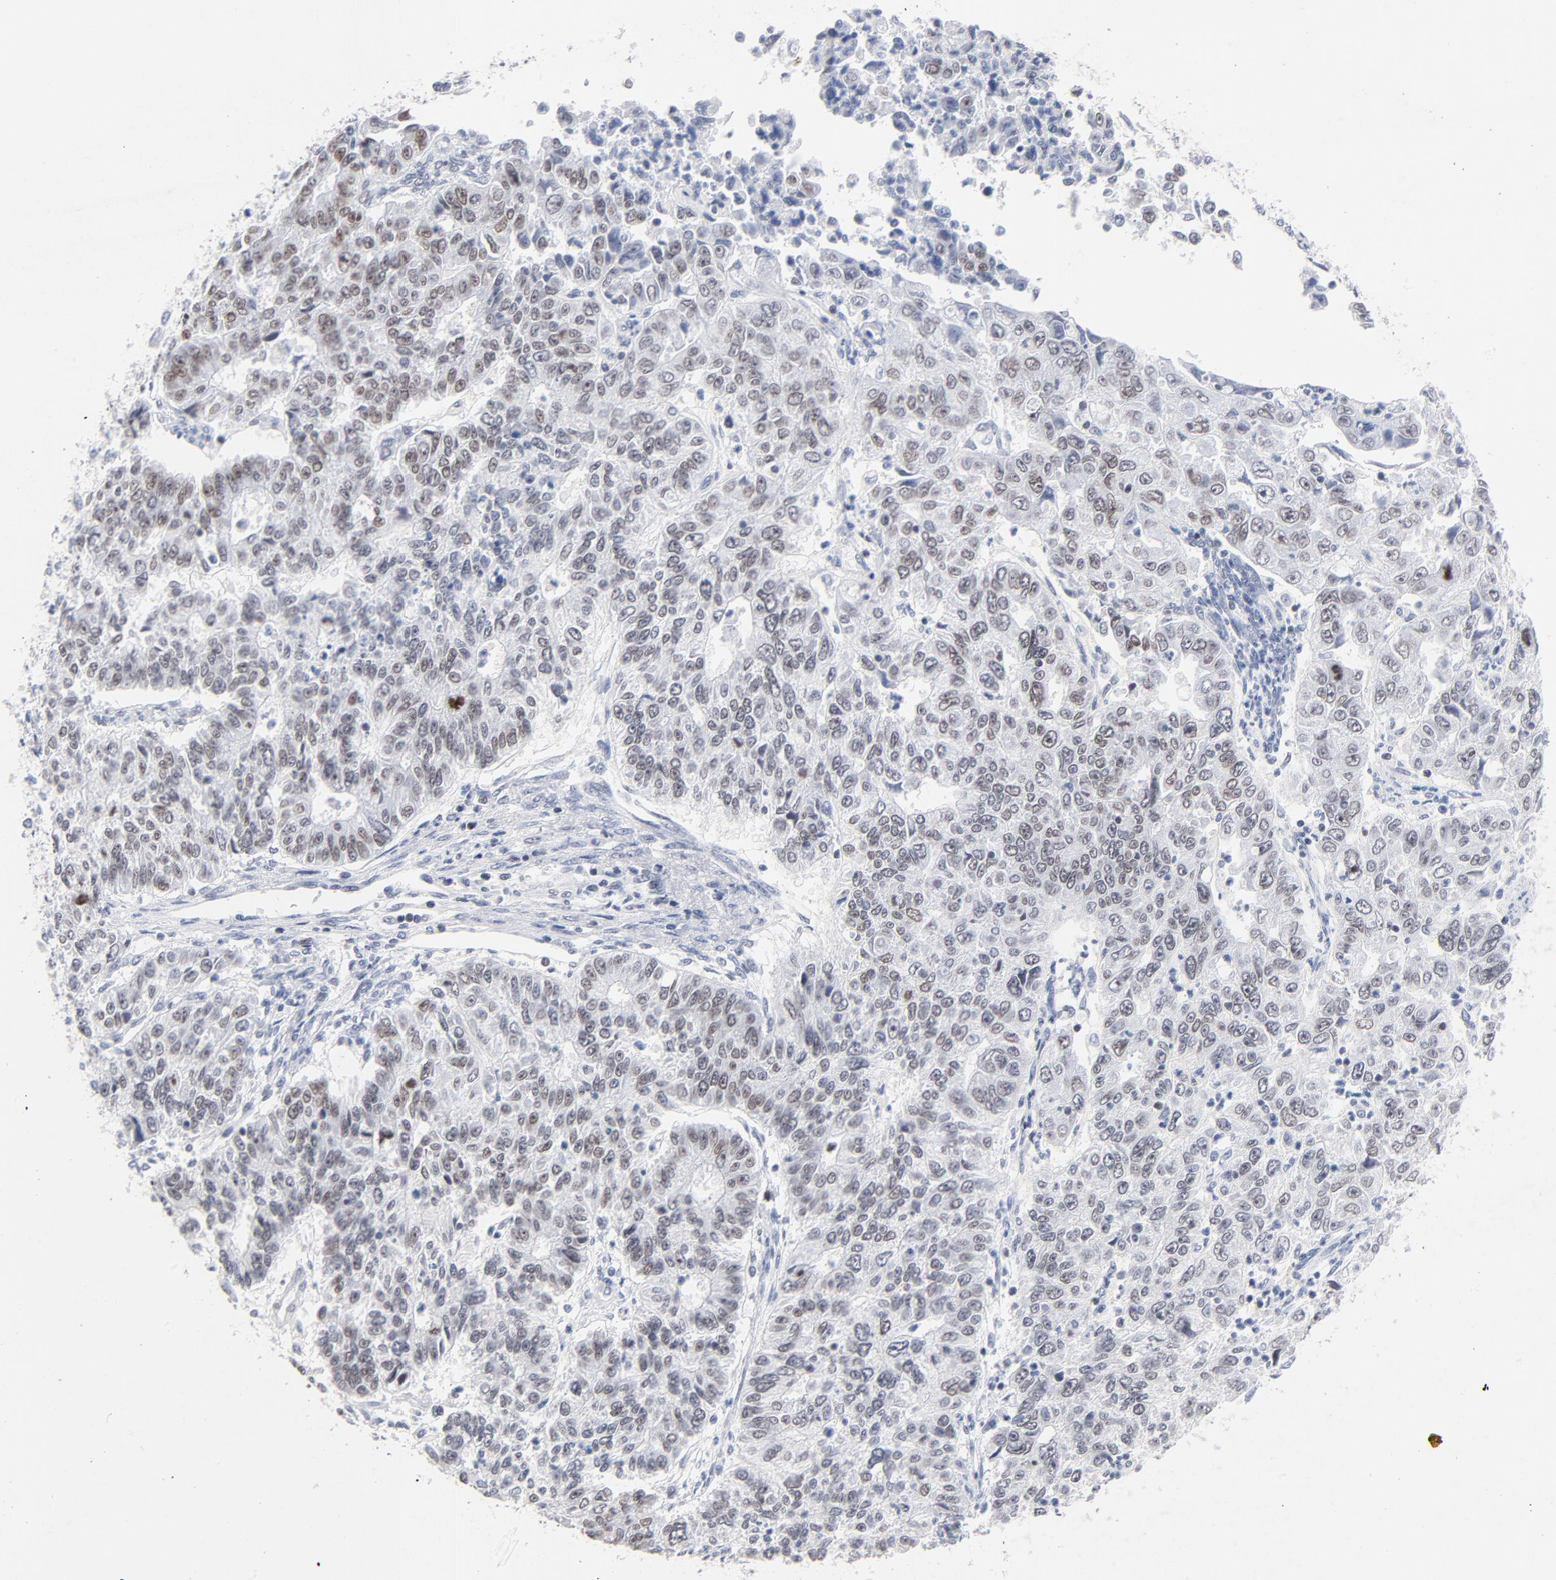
{"staining": {"intensity": "weak", "quantity": "25%-75%", "location": "nuclear"}, "tissue": "endometrial cancer", "cell_type": "Tumor cells", "image_type": "cancer", "snomed": [{"axis": "morphology", "description": "Adenocarcinoma, NOS"}, {"axis": "topography", "description": "Endometrium"}], "caption": "IHC of human endometrial cancer displays low levels of weak nuclear staining in approximately 25%-75% of tumor cells. (DAB (3,3'-diaminobenzidine) IHC with brightfield microscopy, high magnification).", "gene": "ORC2", "patient": {"sex": "female", "age": 42}}